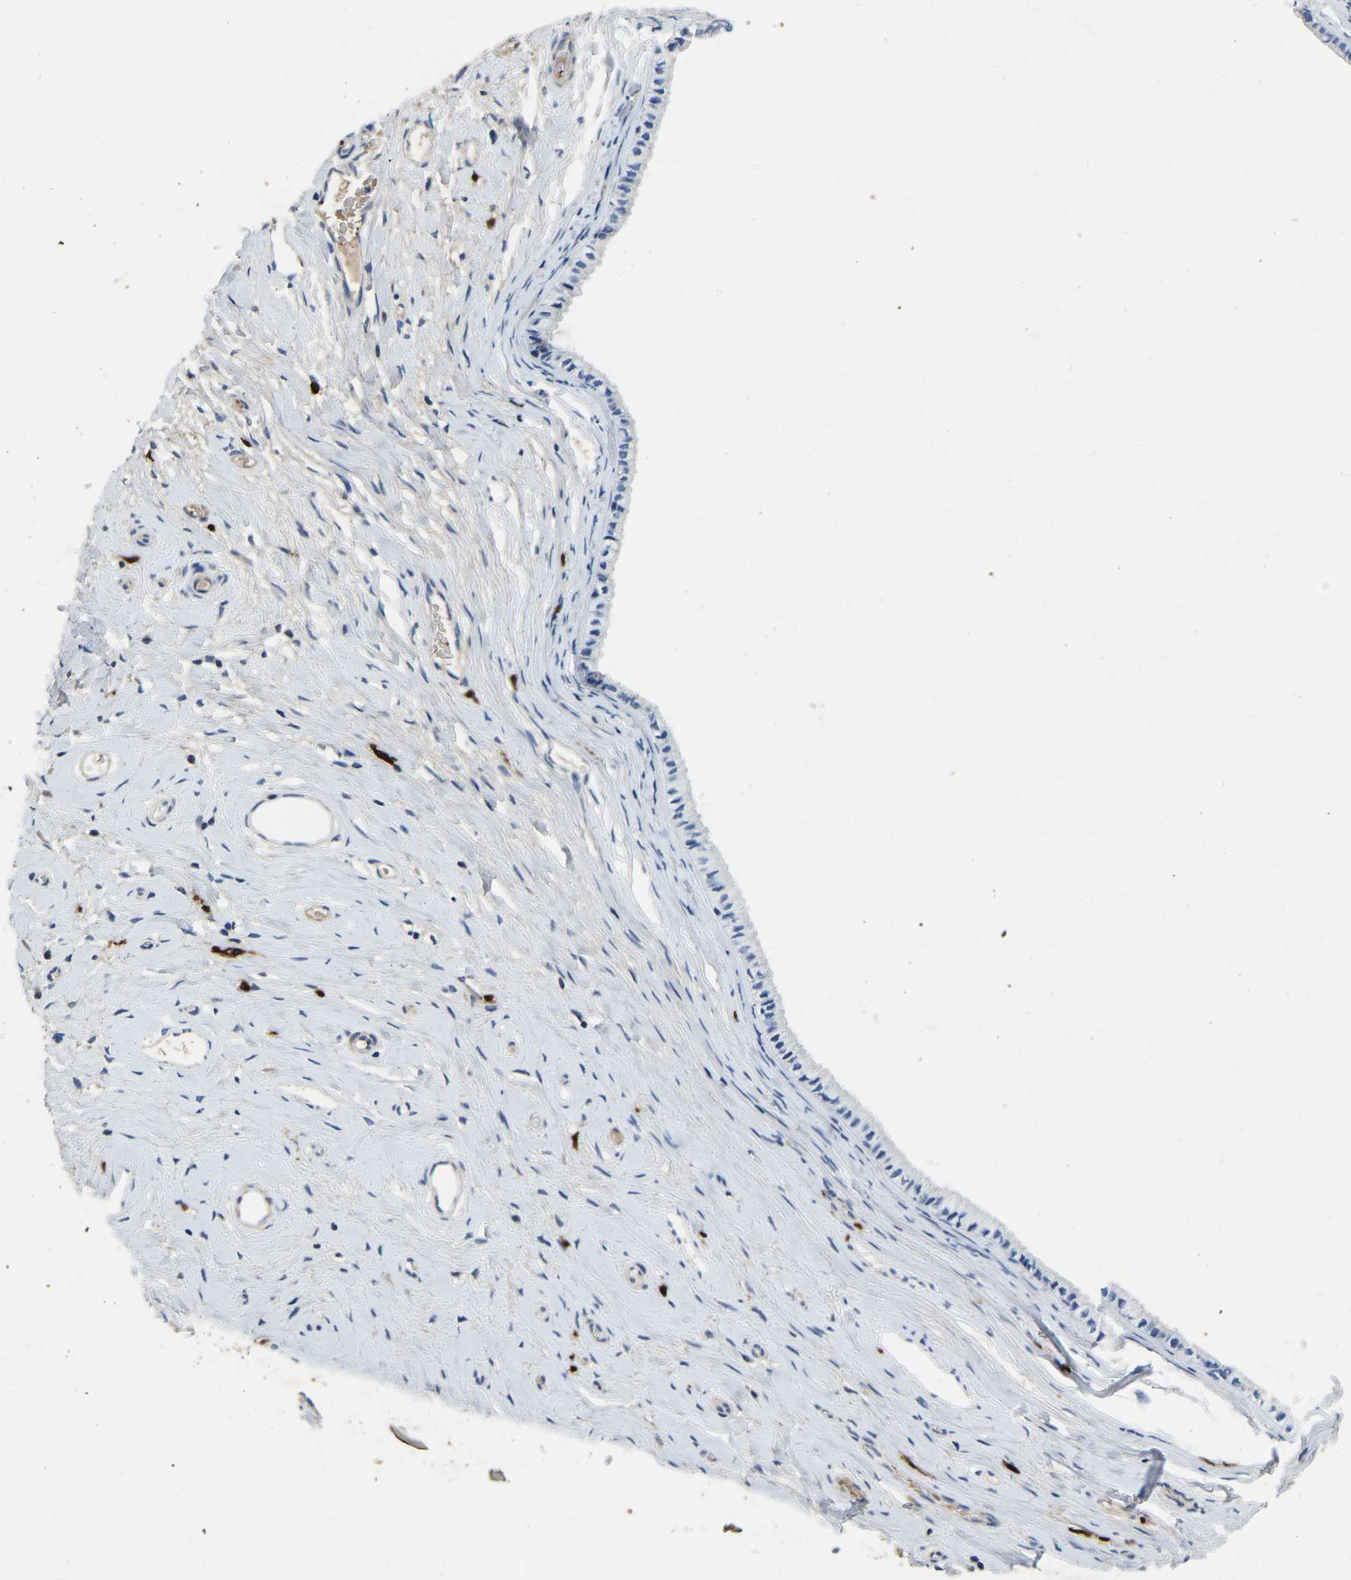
{"staining": {"intensity": "negative", "quantity": "none", "location": "none"}, "tissue": "cervix", "cell_type": "Glandular cells", "image_type": "normal", "snomed": [{"axis": "morphology", "description": "Normal tissue, NOS"}, {"axis": "topography", "description": "Cervix"}], "caption": "High power microscopy micrograph of an IHC histopathology image of normal cervix, revealing no significant expression in glandular cells. The staining was performed using DAB to visualize the protein expression in brown, while the nuclei were stained in blue with hematoxylin (Magnification: 20x).", "gene": "RAB27B", "patient": {"sex": "female", "age": 39}}